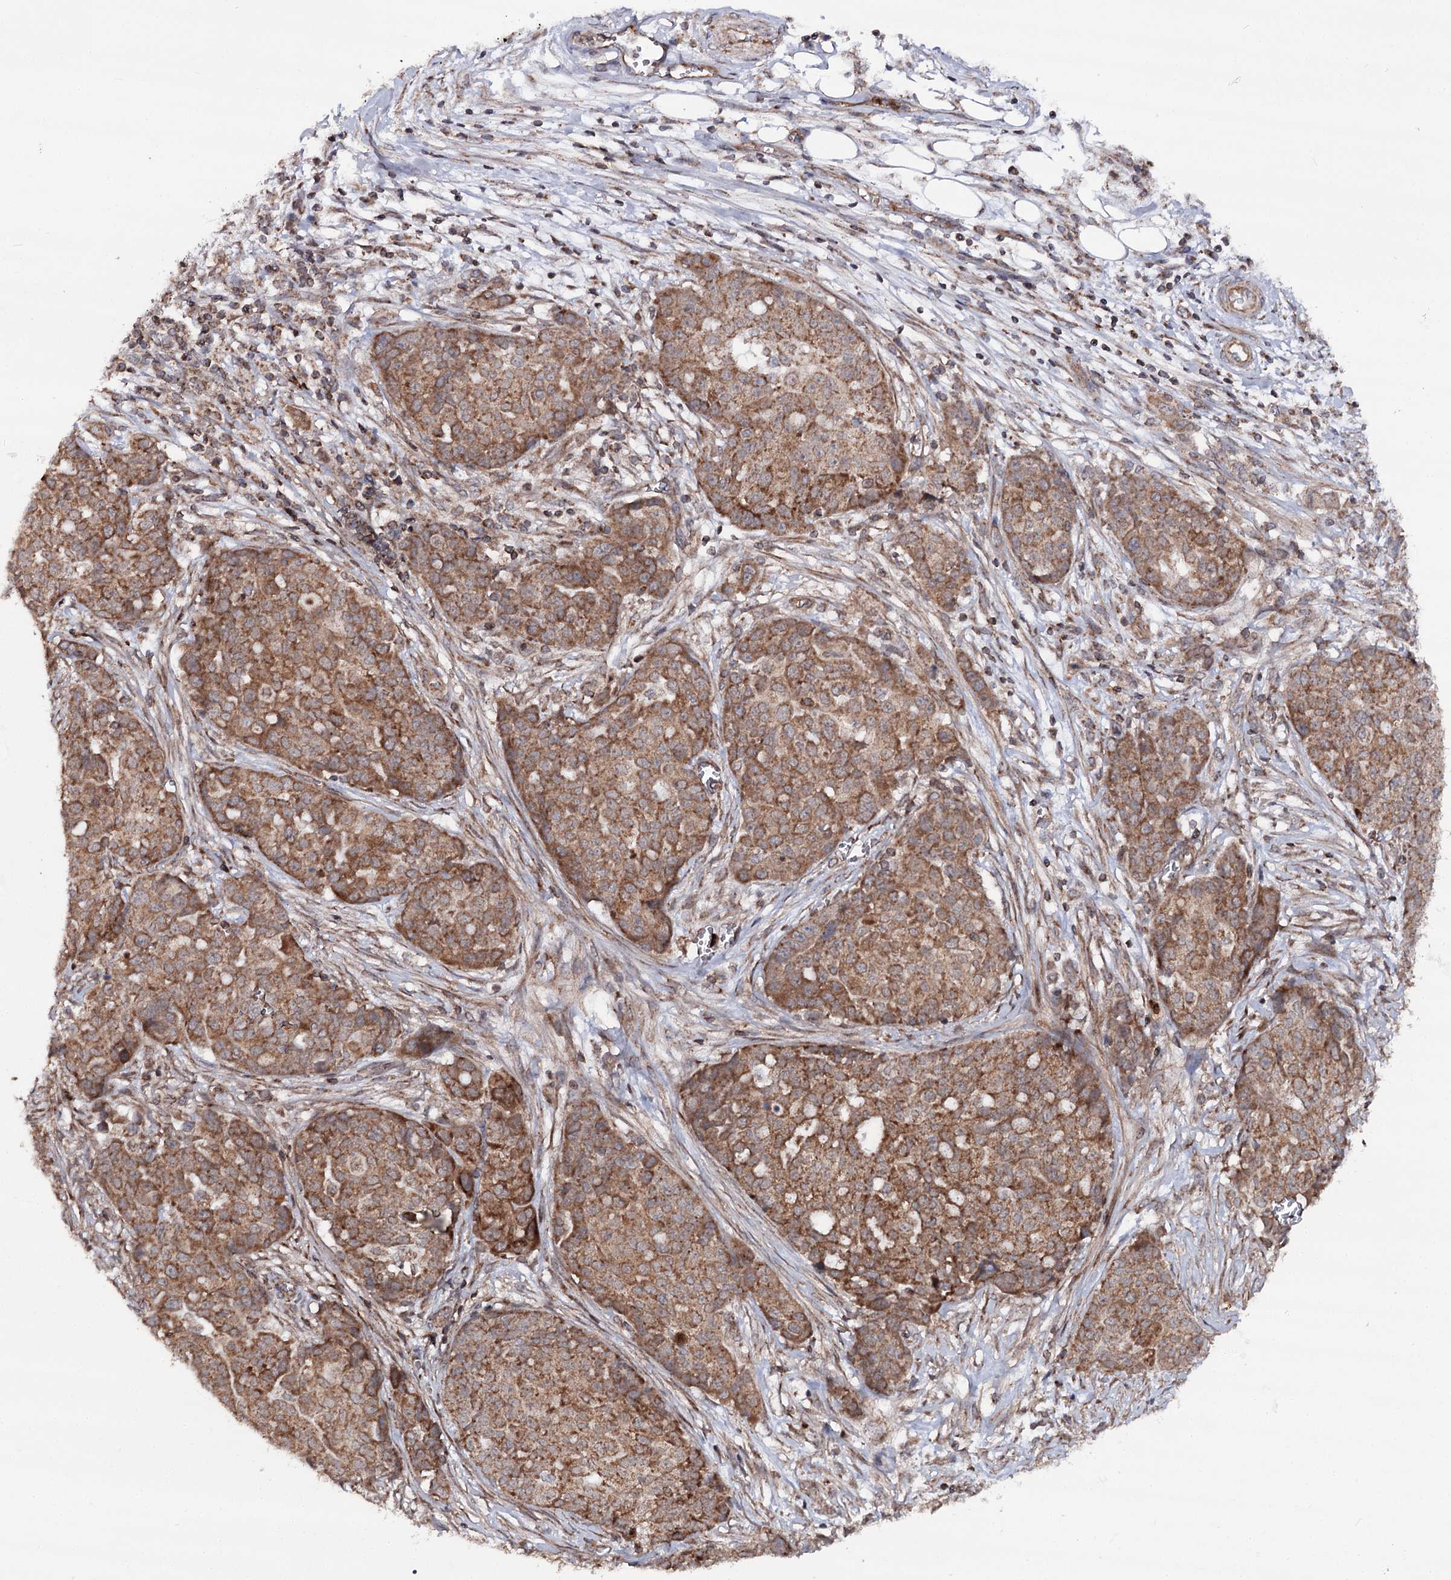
{"staining": {"intensity": "moderate", "quantity": ">75%", "location": "cytoplasmic/membranous"}, "tissue": "ovarian cancer", "cell_type": "Tumor cells", "image_type": "cancer", "snomed": [{"axis": "morphology", "description": "Cystadenocarcinoma, serous, NOS"}, {"axis": "topography", "description": "Soft tissue"}, {"axis": "topography", "description": "Ovary"}], "caption": "A brown stain highlights moderate cytoplasmic/membranous expression of a protein in human serous cystadenocarcinoma (ovarian) tumor cells.", "gene": "FGFR1OP2", "patient": {"sex": "female", "age": 57}}